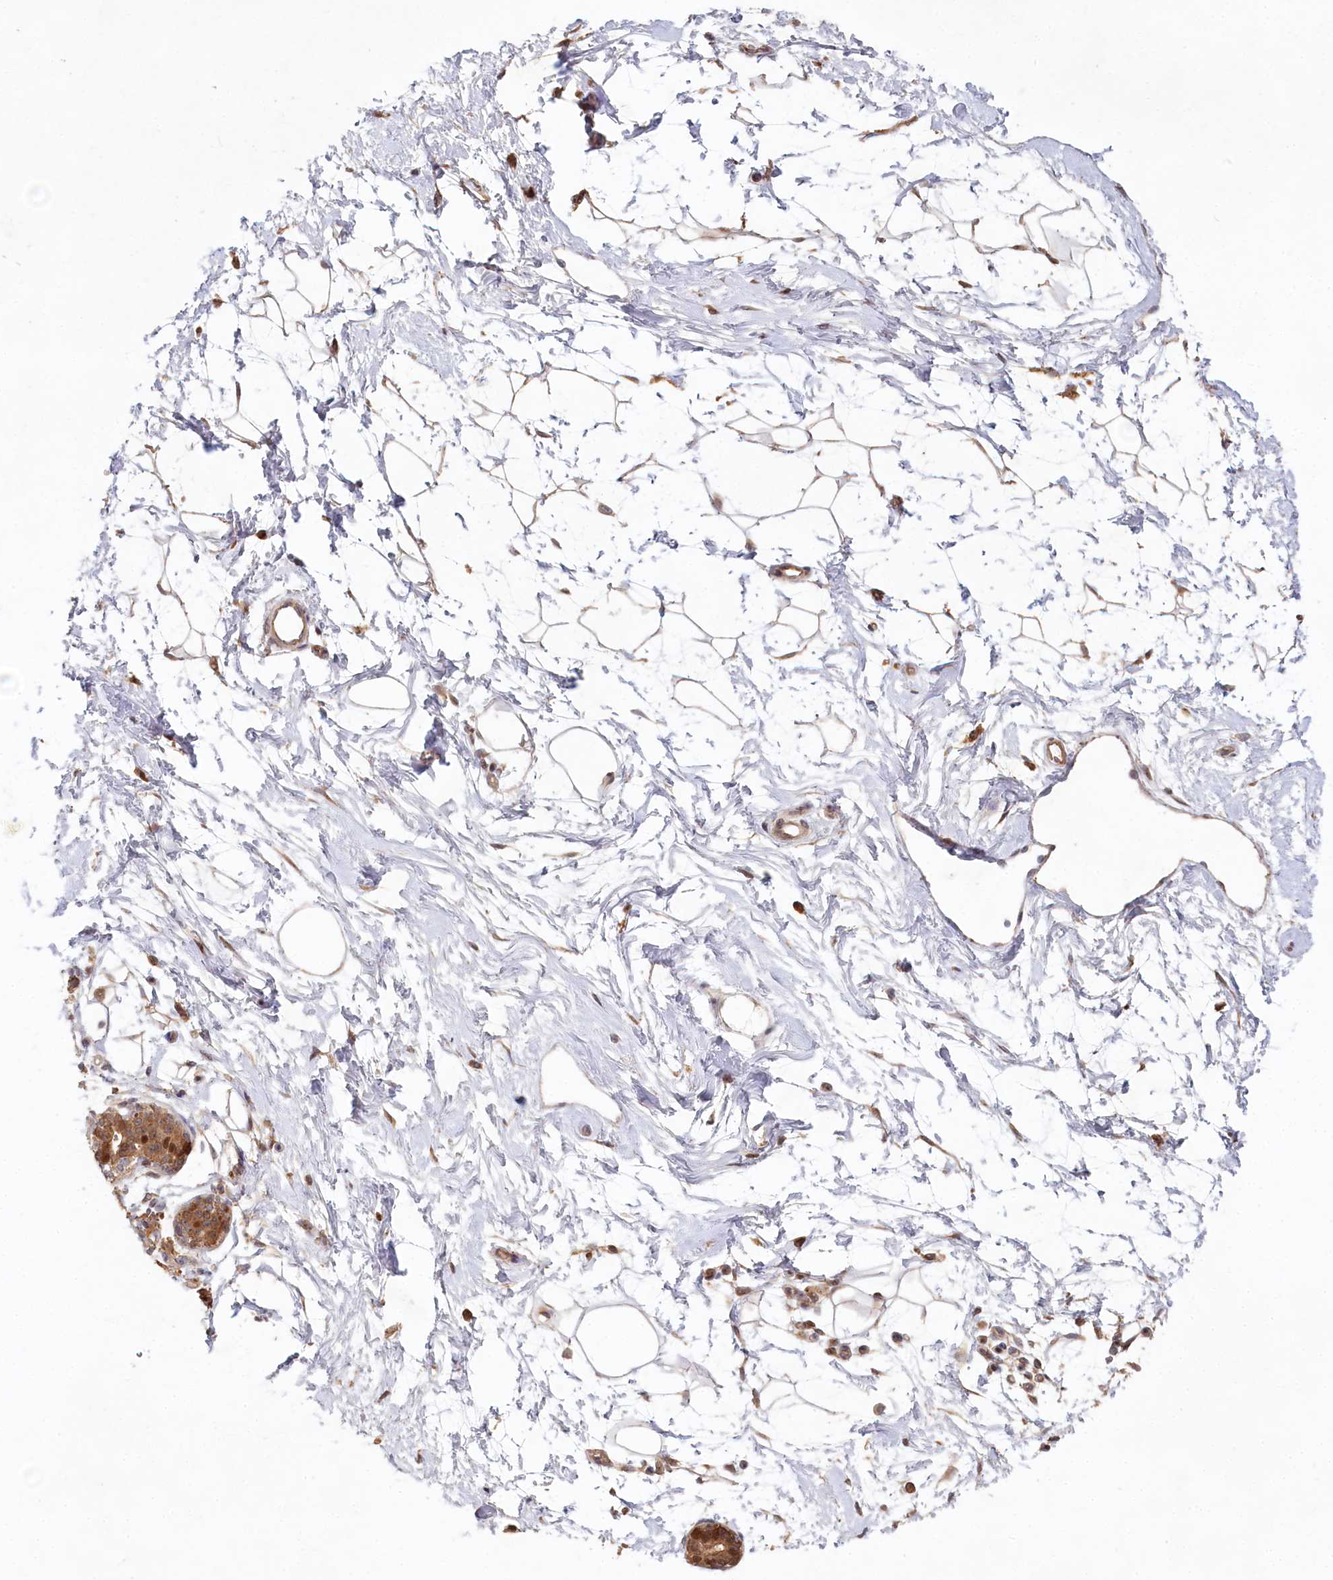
{"staining": {"intensity": "weak", "quantity": "25%-75%", "location": "cytoplasmic/membranous"}, "tissue": "breast", "cell_type": "Adipocytes", "image_type": "normal", "snomed": [{"axis": "morphology", "description": "Normal tissue, NOS"}, {"axis": "topography", "description": "Breast"}], "caption": "This micrograph exhibits immunohistochemistry (IHC) staining of normal breast, with low weak cytoplasmic/membranous expression in about 25%-75% of adipocytes.", "gene": "HAL", "patient": {"sex": "female", "age": 45}}